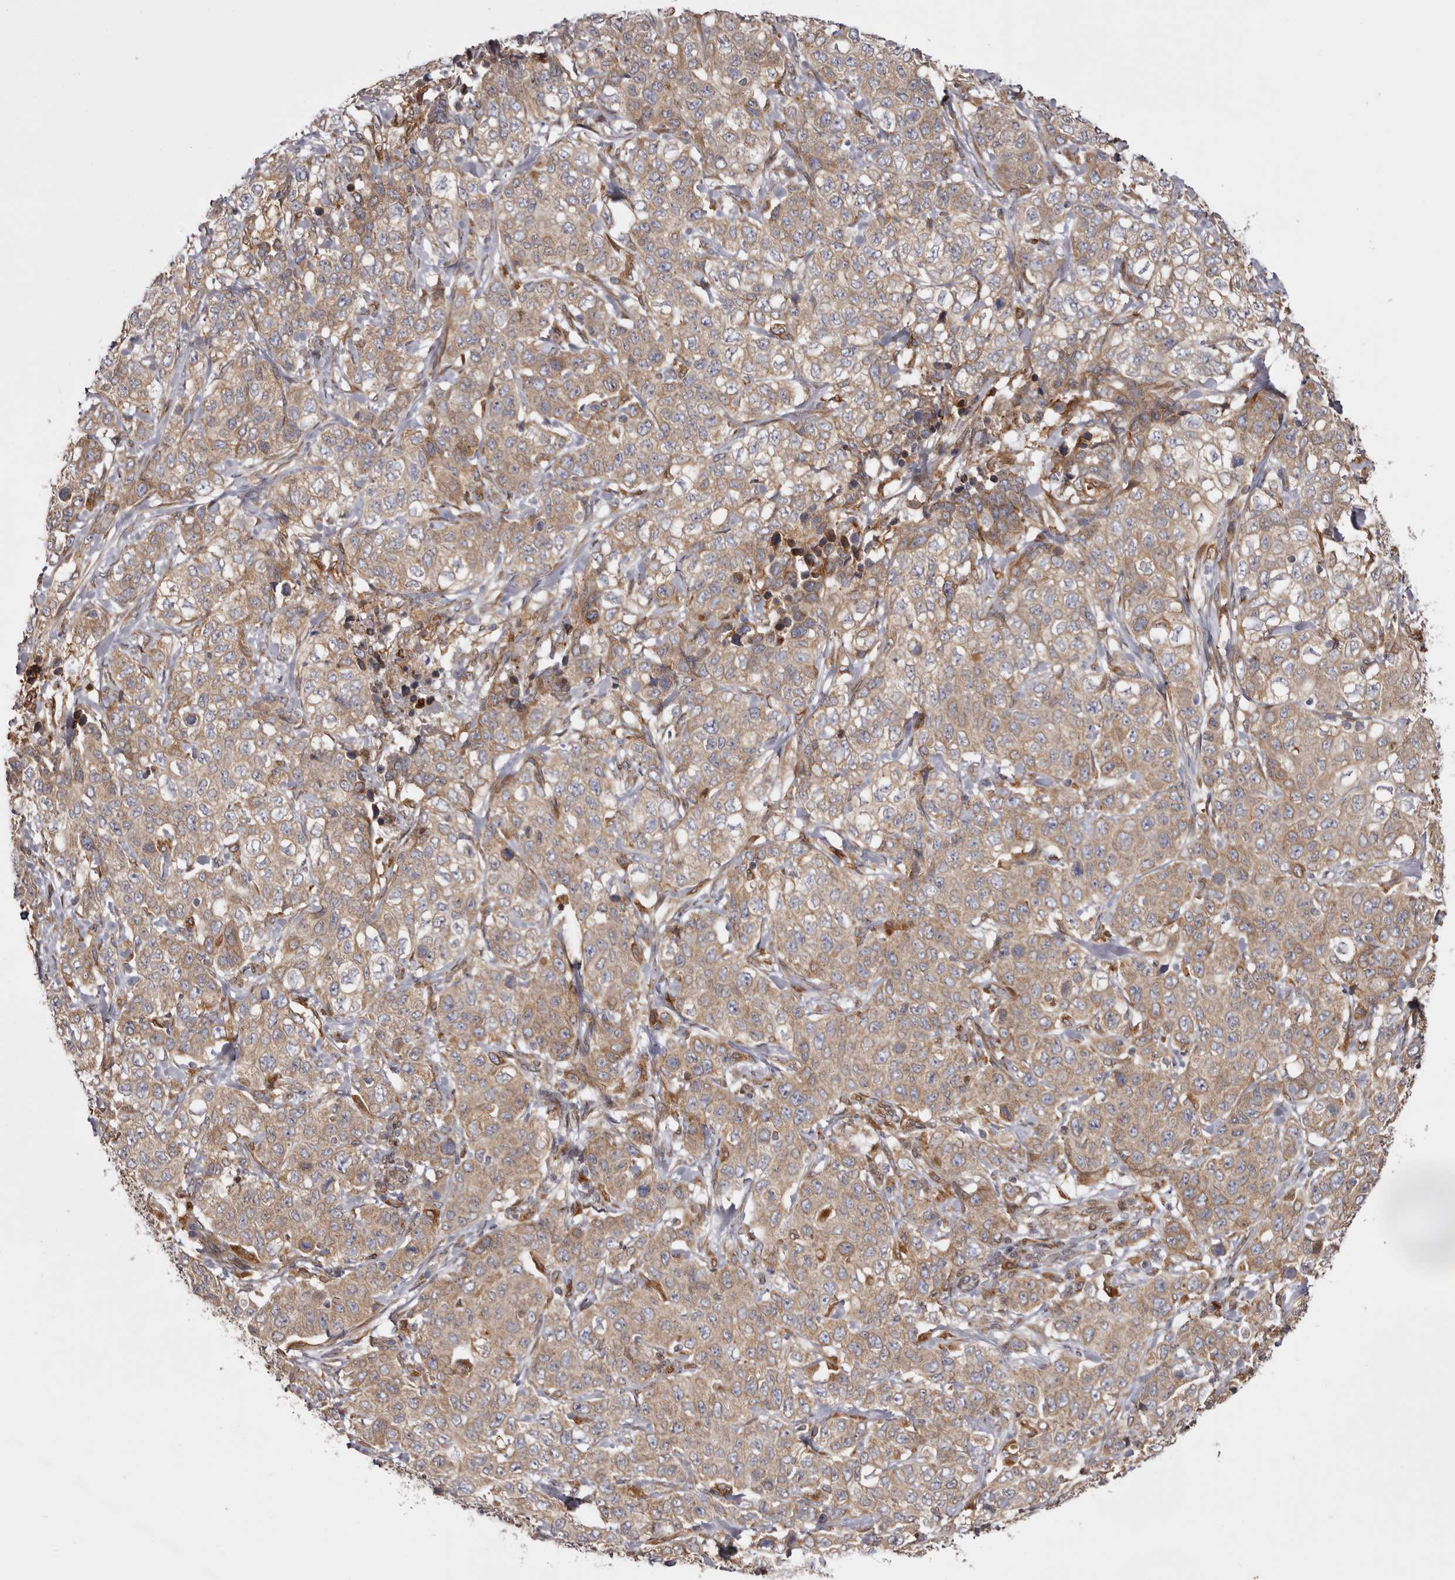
{"staining": {"intensity": "moderate", "quantity": ">75%", "location": "cytoplasmic/membranous"}, "tissue": "stomach cancer", "cell_type": "Tumor cells", "image_type": "cancer", "snomed": [{"axis": "morphology", "description": "Adenocarcinoma, NOS"}, {"axis": "topography", "description": "Stomach"}], "caption": "About >75% of tumor cells in adenocarcinoma (stomach) demonstrate moderate cytoplasmic/membranous protein staining as visualized by brown immunohistochemical staining.", "gene": "C4orf3", "patient": {"sex": "male", "age": 48}}